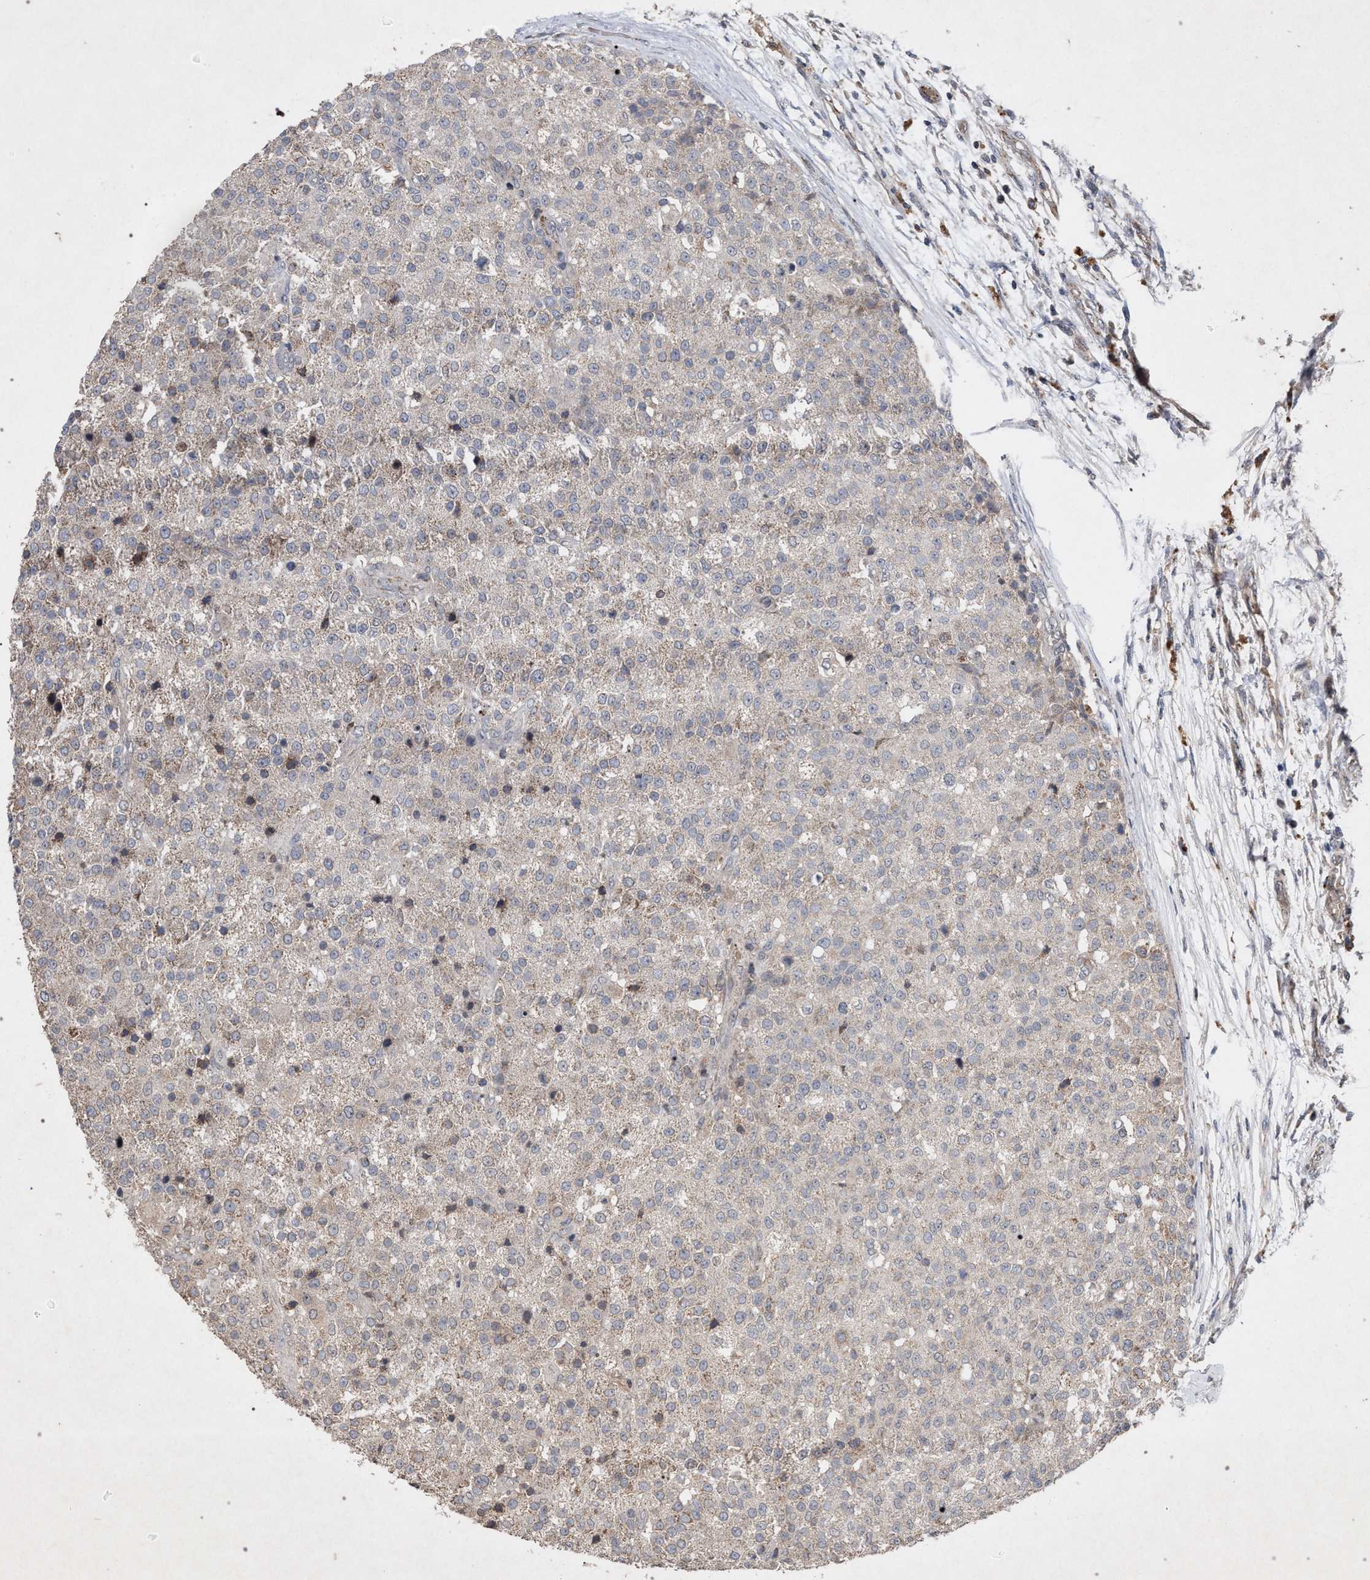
{"staining": {"intensity": "negative", "quantity": "none", "location": "none"}, "tissue": "testis cancer", "cell_type": "Tumor cells", "image_type": "cancer", "snomed": [{"axis": "morphology", "description": "Seminoma, NOS"}, {"axis": "topography", "description": "Testis"}], "caption": "Immunohistochemistry photomicrograph of testis seminoma stained for a protein (brown), which shows no staining in tumor cells.", "gene": "PKD2L1", "patient": {"sex": "male", "age": 59}}